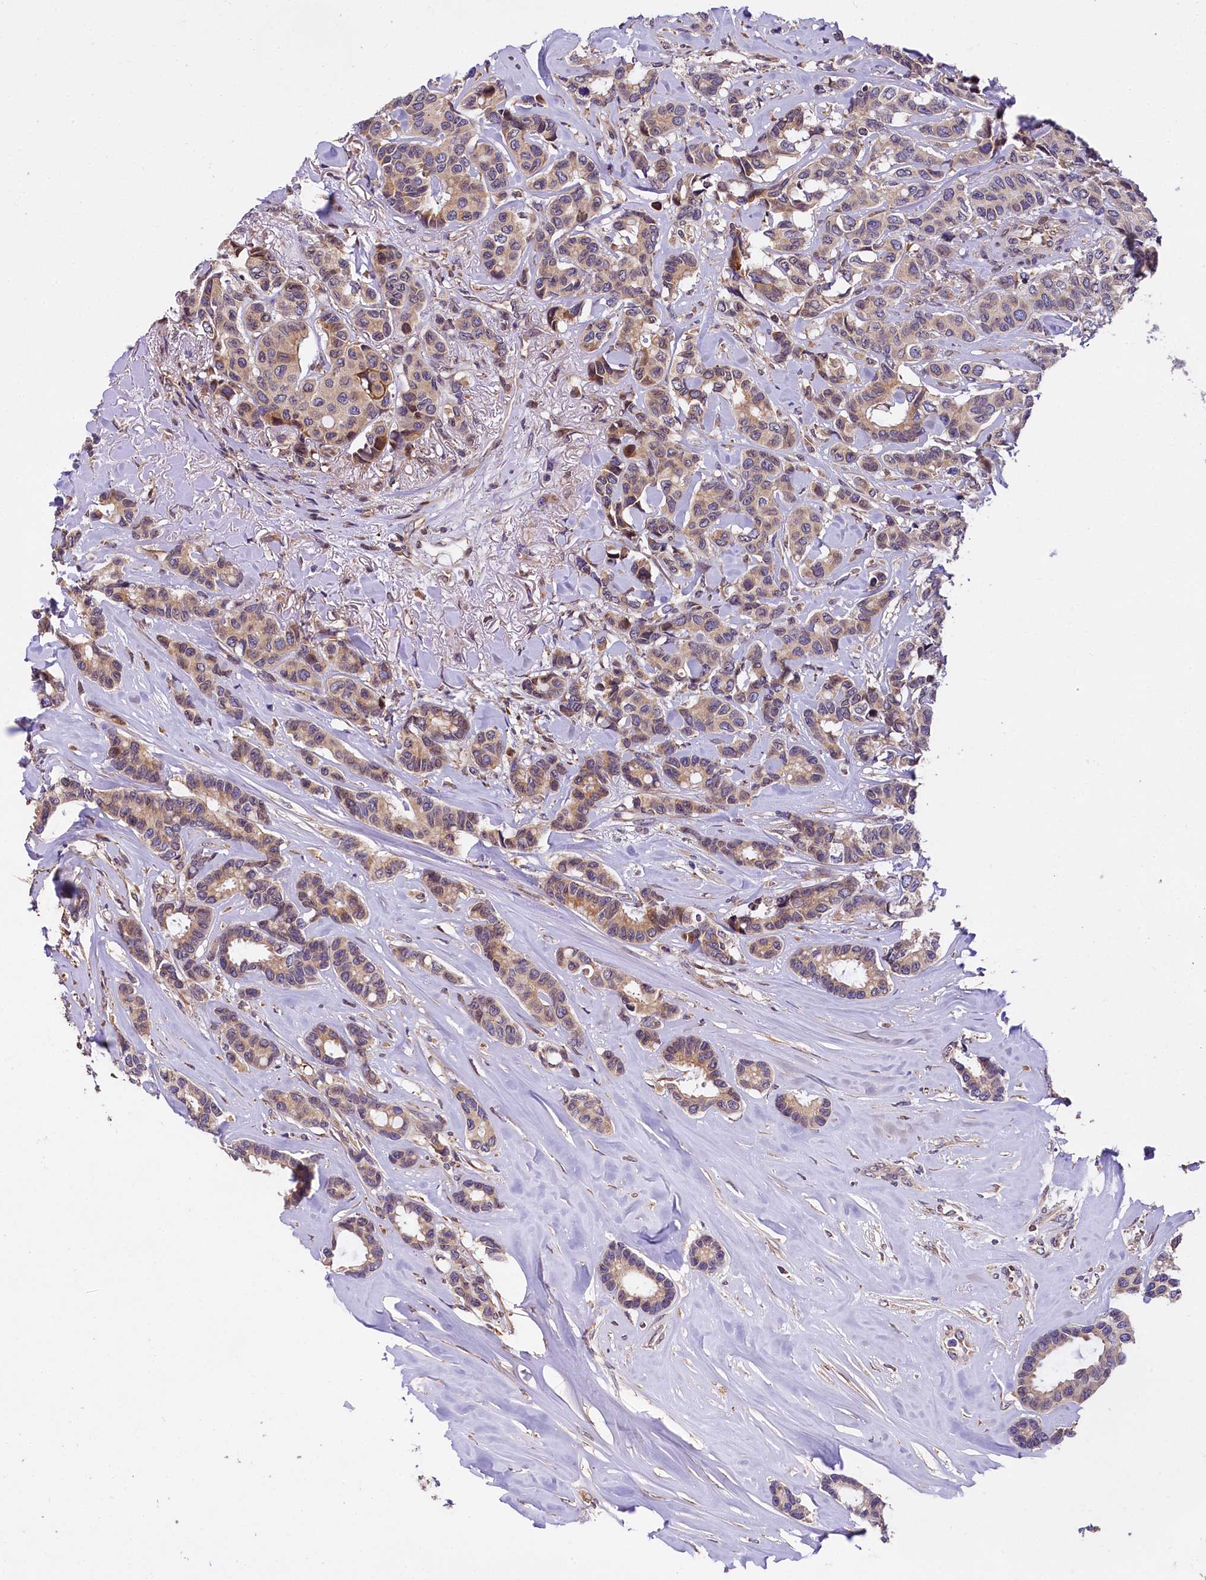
{"staining": {"intensity": "weak", "quantity": ">75%", "location": "cytoplasmic/membranous"}, "tissue": "breast cancer", "cell_type": "Tumor cells", "image_type": "cancer", "snomed": [{"axis": "morphology", "description": "Duct carcinoma"}, {"axis": "topography", "description": "Breast"}], "caption": "A low amount of weak cytoplasmic/membranous expression is present in about >75% of tumor cells in breast cancer tissue.", "gene": "SUPV3L1", "patient": {"sex": "female", "age": 87}}